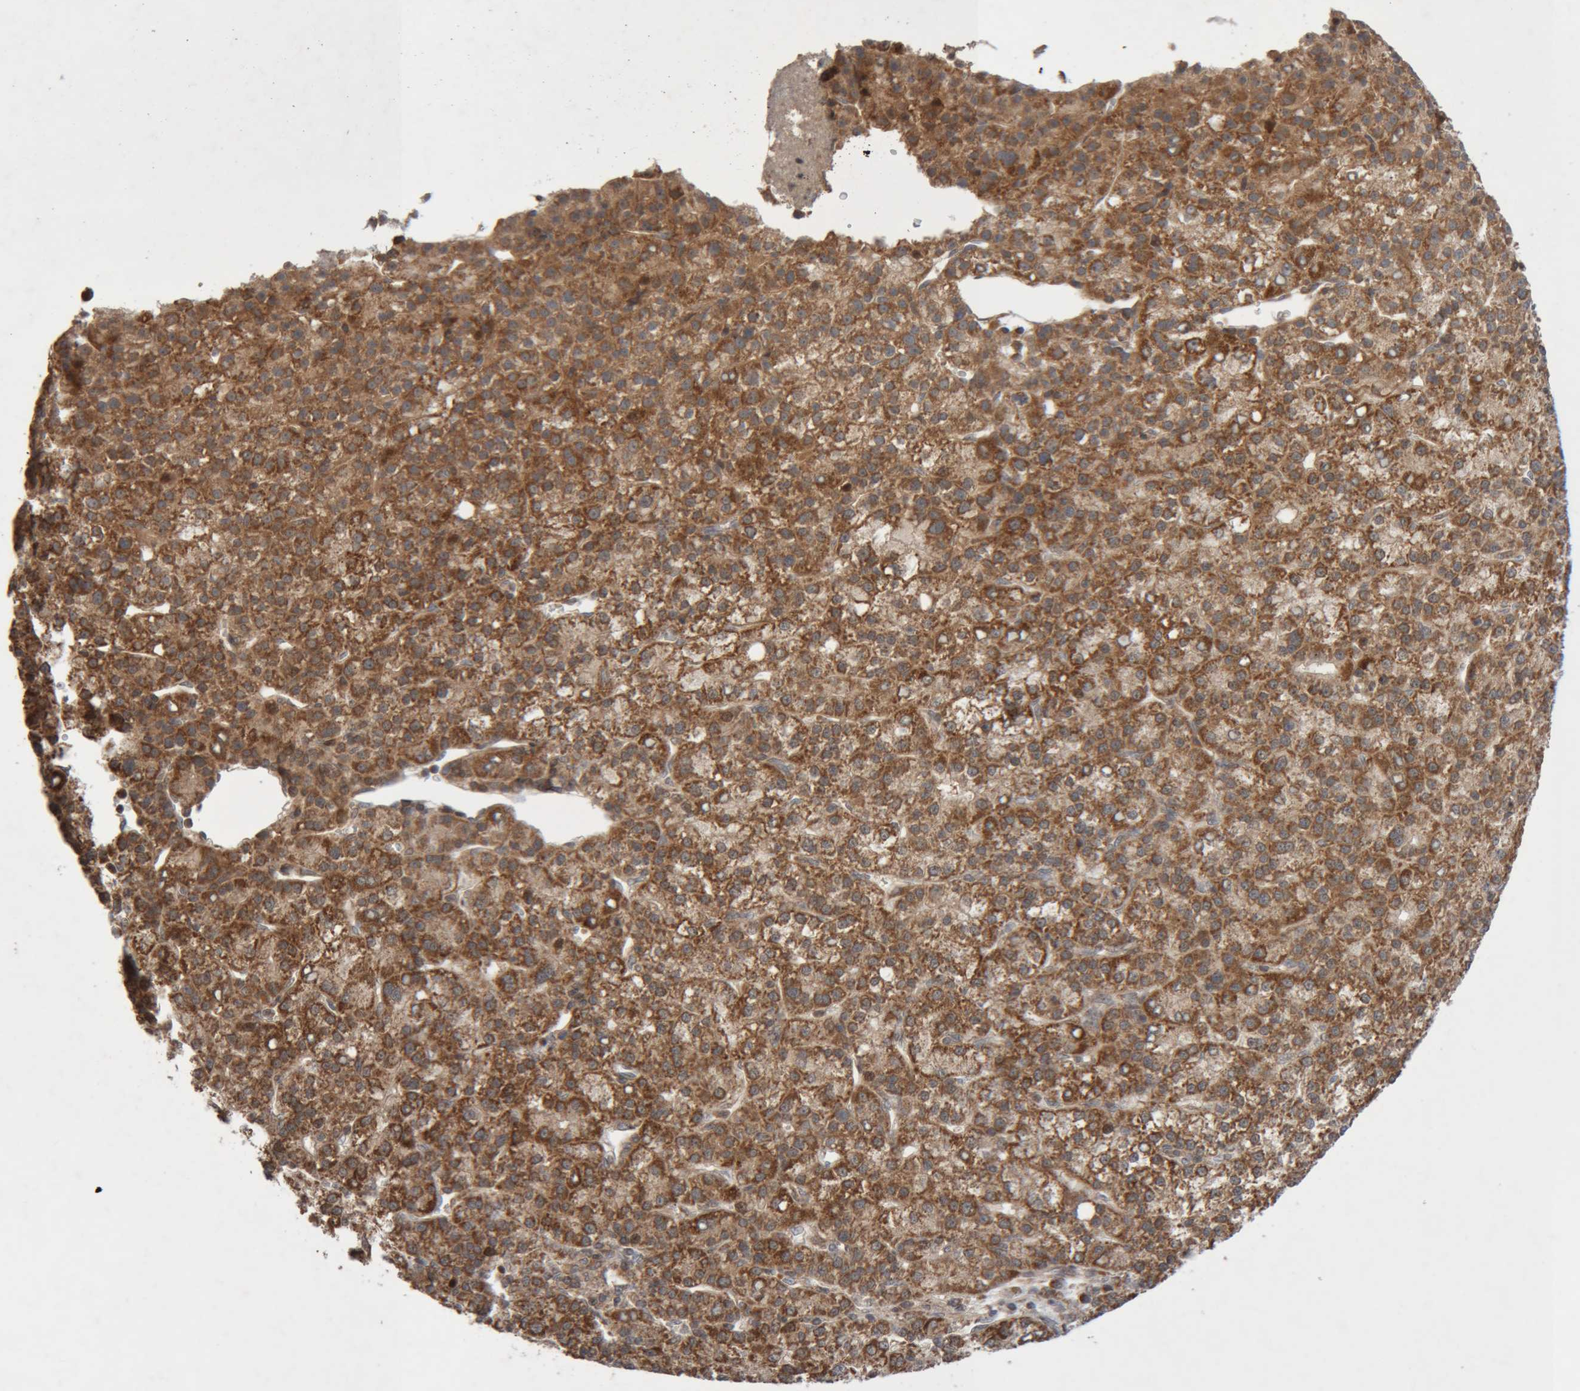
{"staining": {"intensity": "moderate", "quantity": ">75%", "location": "cytoplasmic/membranous"}, "tissue": "liver cancer", "cell_type": "Tumor cells", "image_type": "cancer", "snomed": [{"axis": "morphology", "description": "Carcinoma, Hepatocellular, NOS"}, {"axis": "topography", "description": "Liver"}], "caption": "Hepatocellular carcinoma (liver) stained with IHC demonstrates moderate cytoplasmic/membranous positivity in about >75% of tumor cells.", "gene": "KIF21B", "patient": {"sex": "female", "age": 58}}